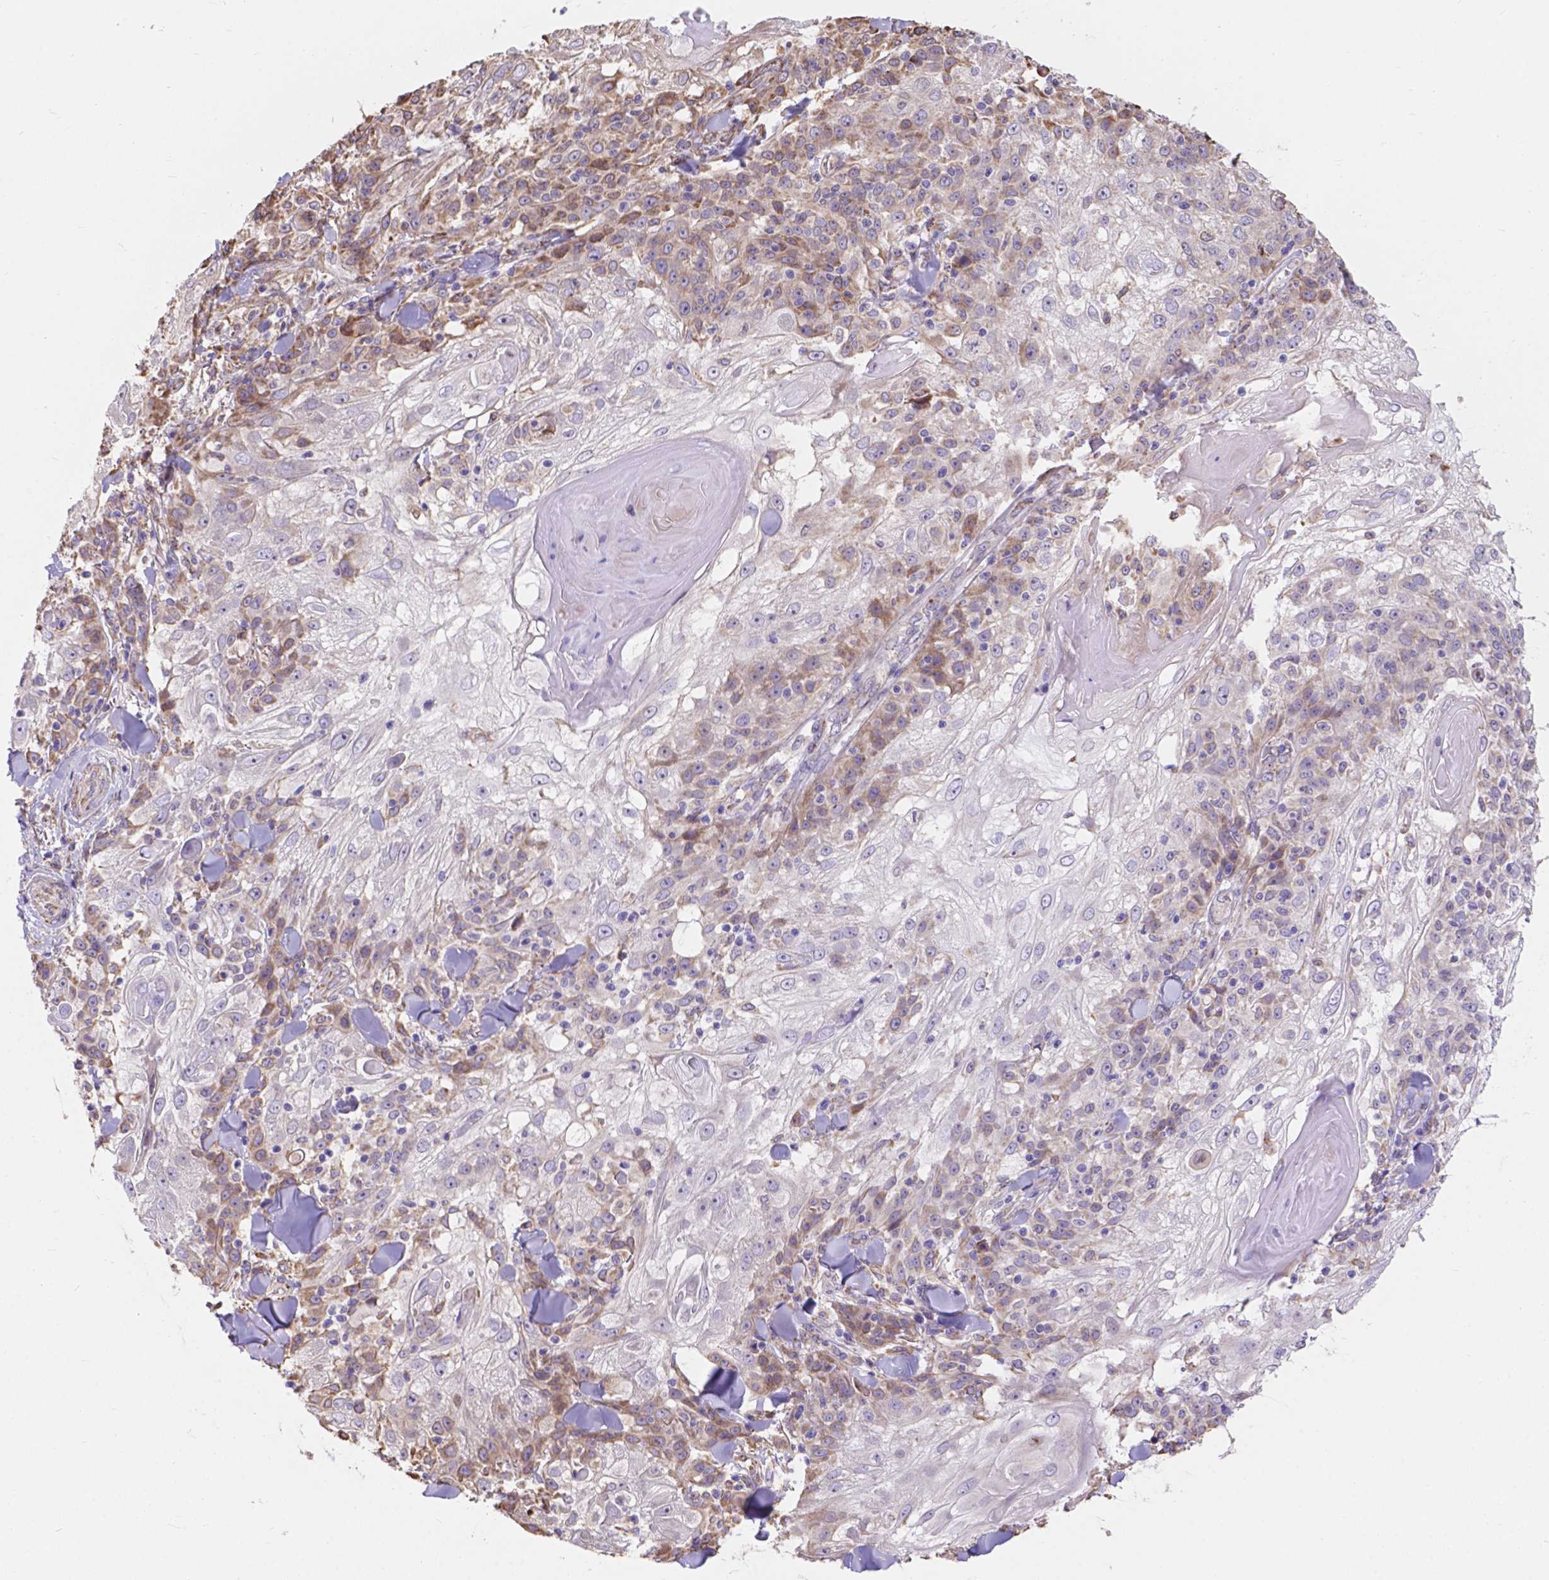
{"staining": {"intensity": "weak", "quantity": "<25%", "location": "cytoplasmic/membranous"}, "tissue": "skin cancer", "cell_type": "Tumor cells", "image_type": "cancer", "snomed": [{"axis": "morphology", "description": "Normal tissue, NOS"}, {"axis": "morphology", "description": "Squamous cell carcinoma, NOS"}, {"axis": "topography", "description": "Skin"}], "caption": "High power microscopy histopathology image of an IHC image of squamous cell carcinoma (skin), revealing no significant expression in tumor cells.", "gene": "IPO11", "patient": {"sex": "female", "age": 83}}